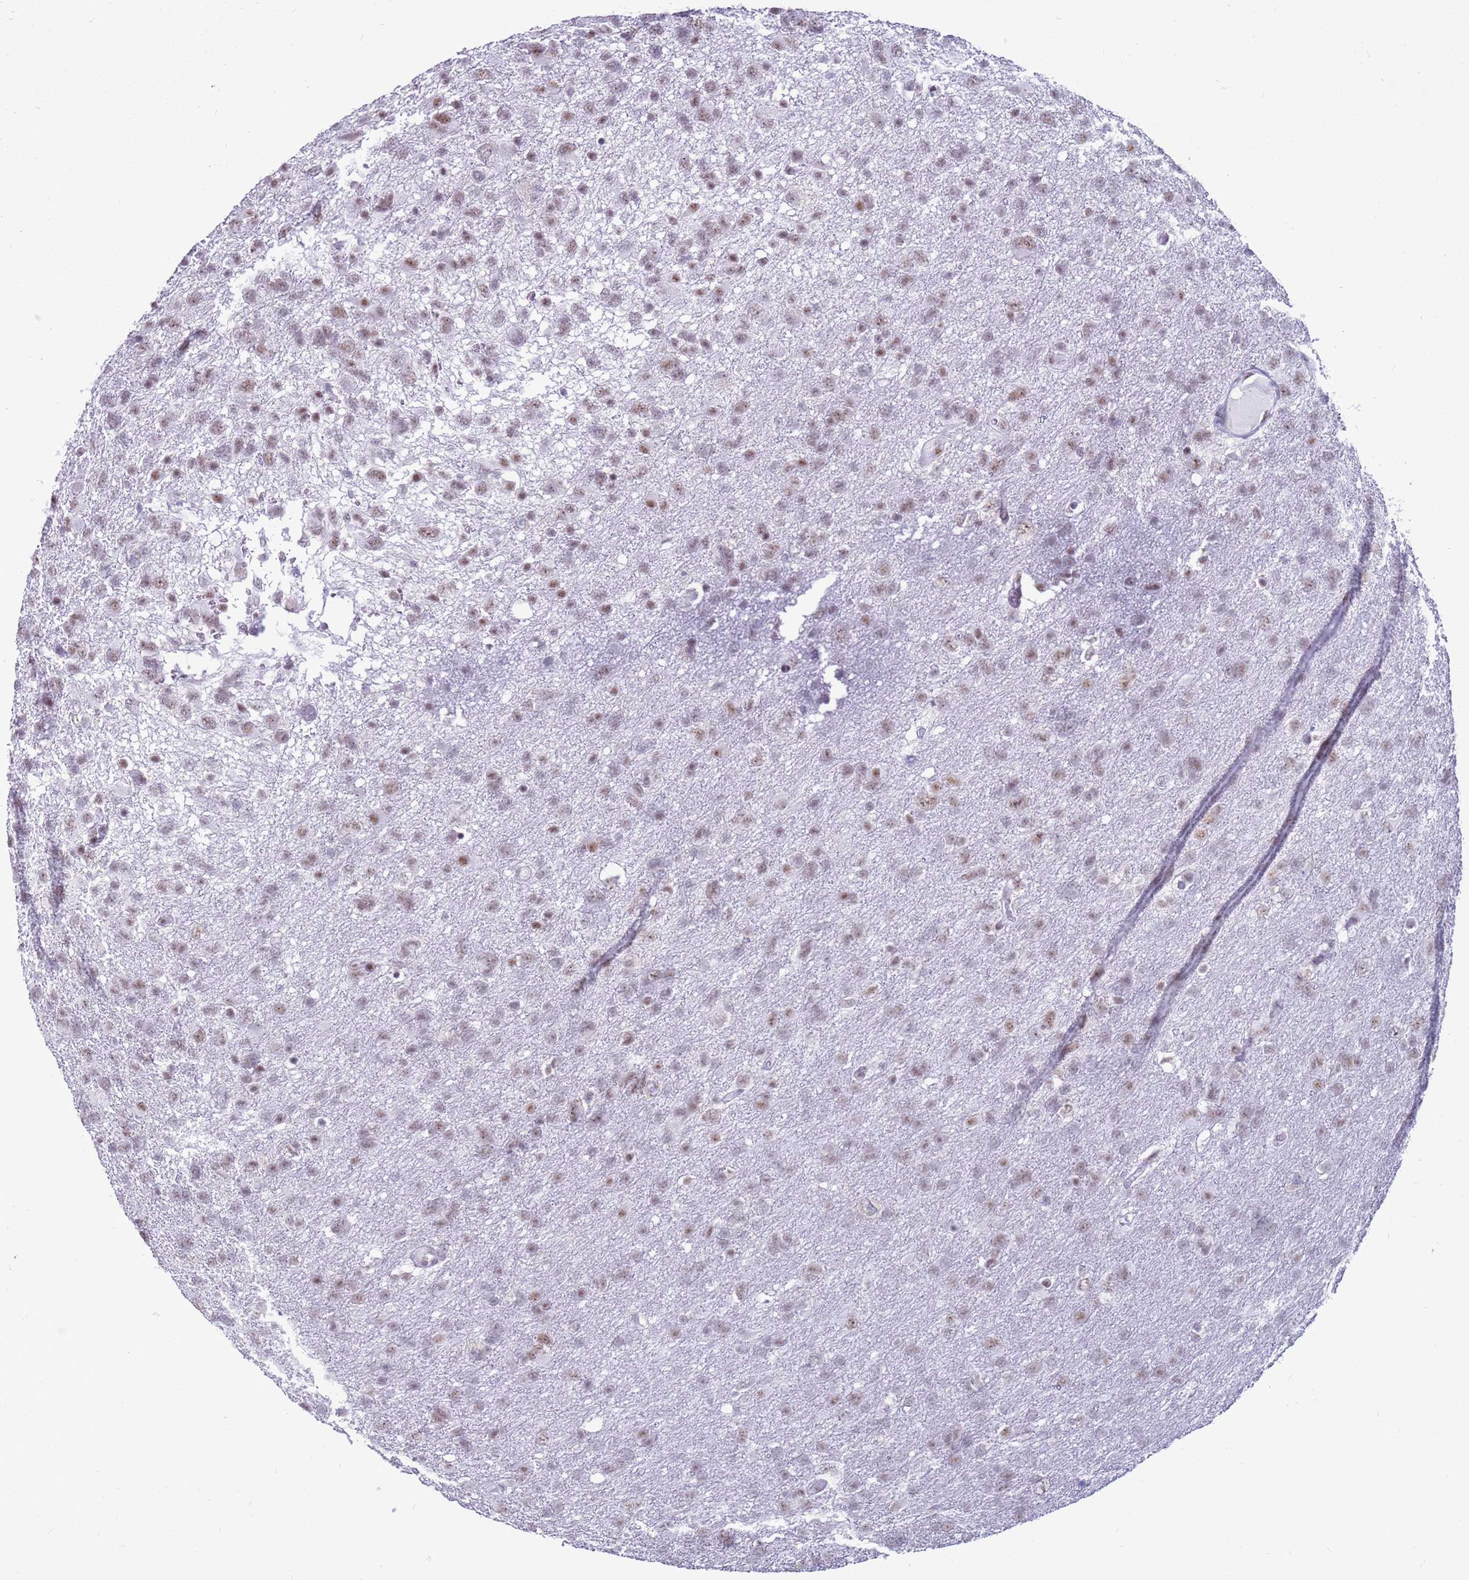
{"staining": {"intensity": "weak", "quantity": ">75%", "location": "nuclear"}, "tissue": "glioma", "cell_type": "Tumor cells", "image_type": "cancer", "snomed": [{"axis": "morphology", "description": "Glioma, malignant, High grade"}, {"axis": "topography", "description": "Brain"}], "caption": "Glioma tissue exhibits weak nuclear expression in about >75% of tumor cells", "gene": "DHX15", "patient": {"sex": "male", "age": 61}}